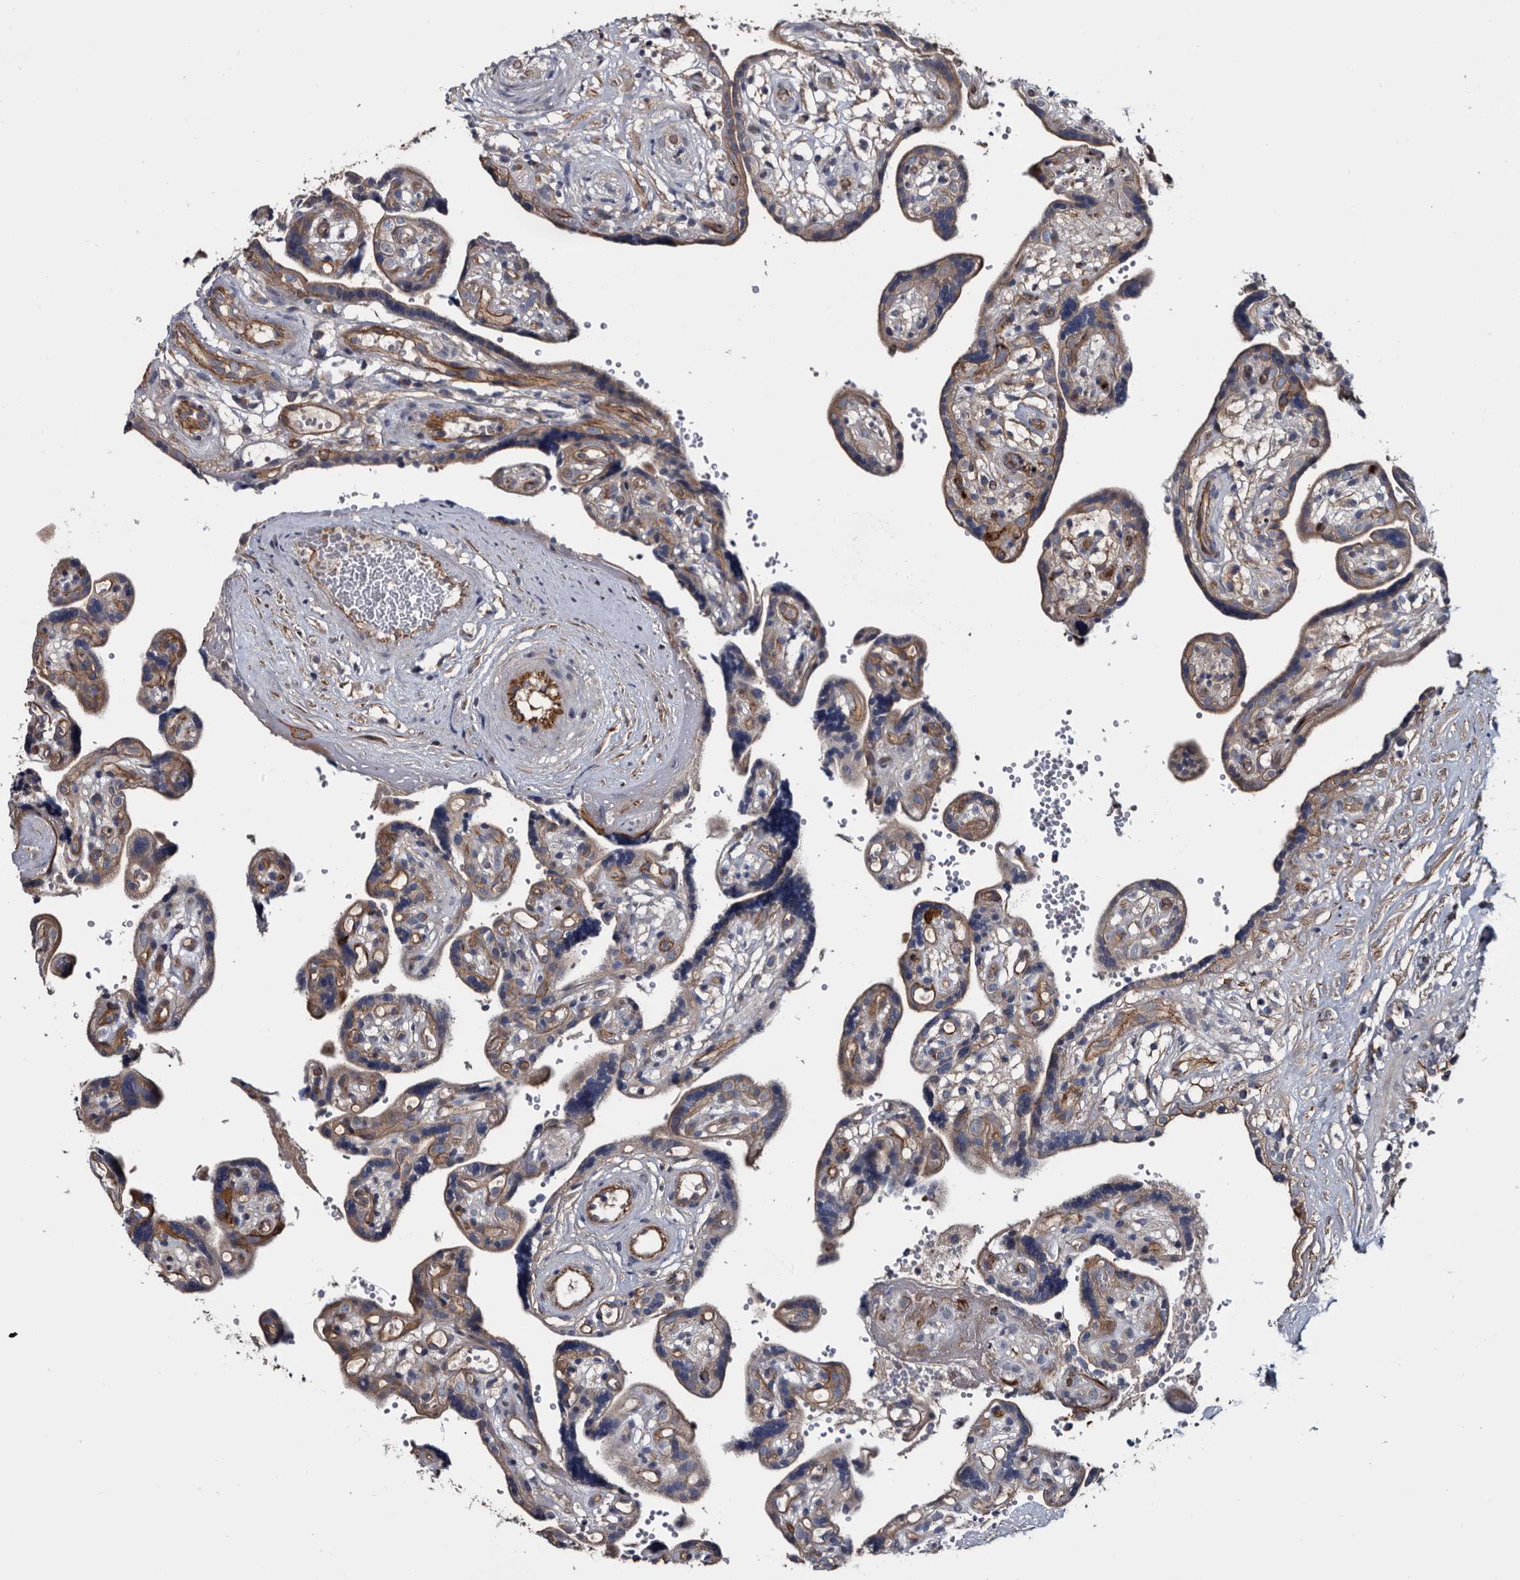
{"staining": {"intensity": "strong", "quantity": ">75%", "location": "cytoplasmic/membranous"}, "tissue": "placenta", "cell_type": "Decidual cells", "image_type": "normal", "snomed": [{"axis": "morphology", "description": "Normal tissue, NOS"}, {"axis": "topography", "description": "Placenta"}], "caption": "DAB (3,3'-diaminobenzidine) immunohistochemical staining of unremarkable human placenta exhibits strong cytoplasmic/membranous protein staining in approximately >75% of decidual cells.", "gene": "TSPAN17", "patient": {"sex": "female", "age": 30}}